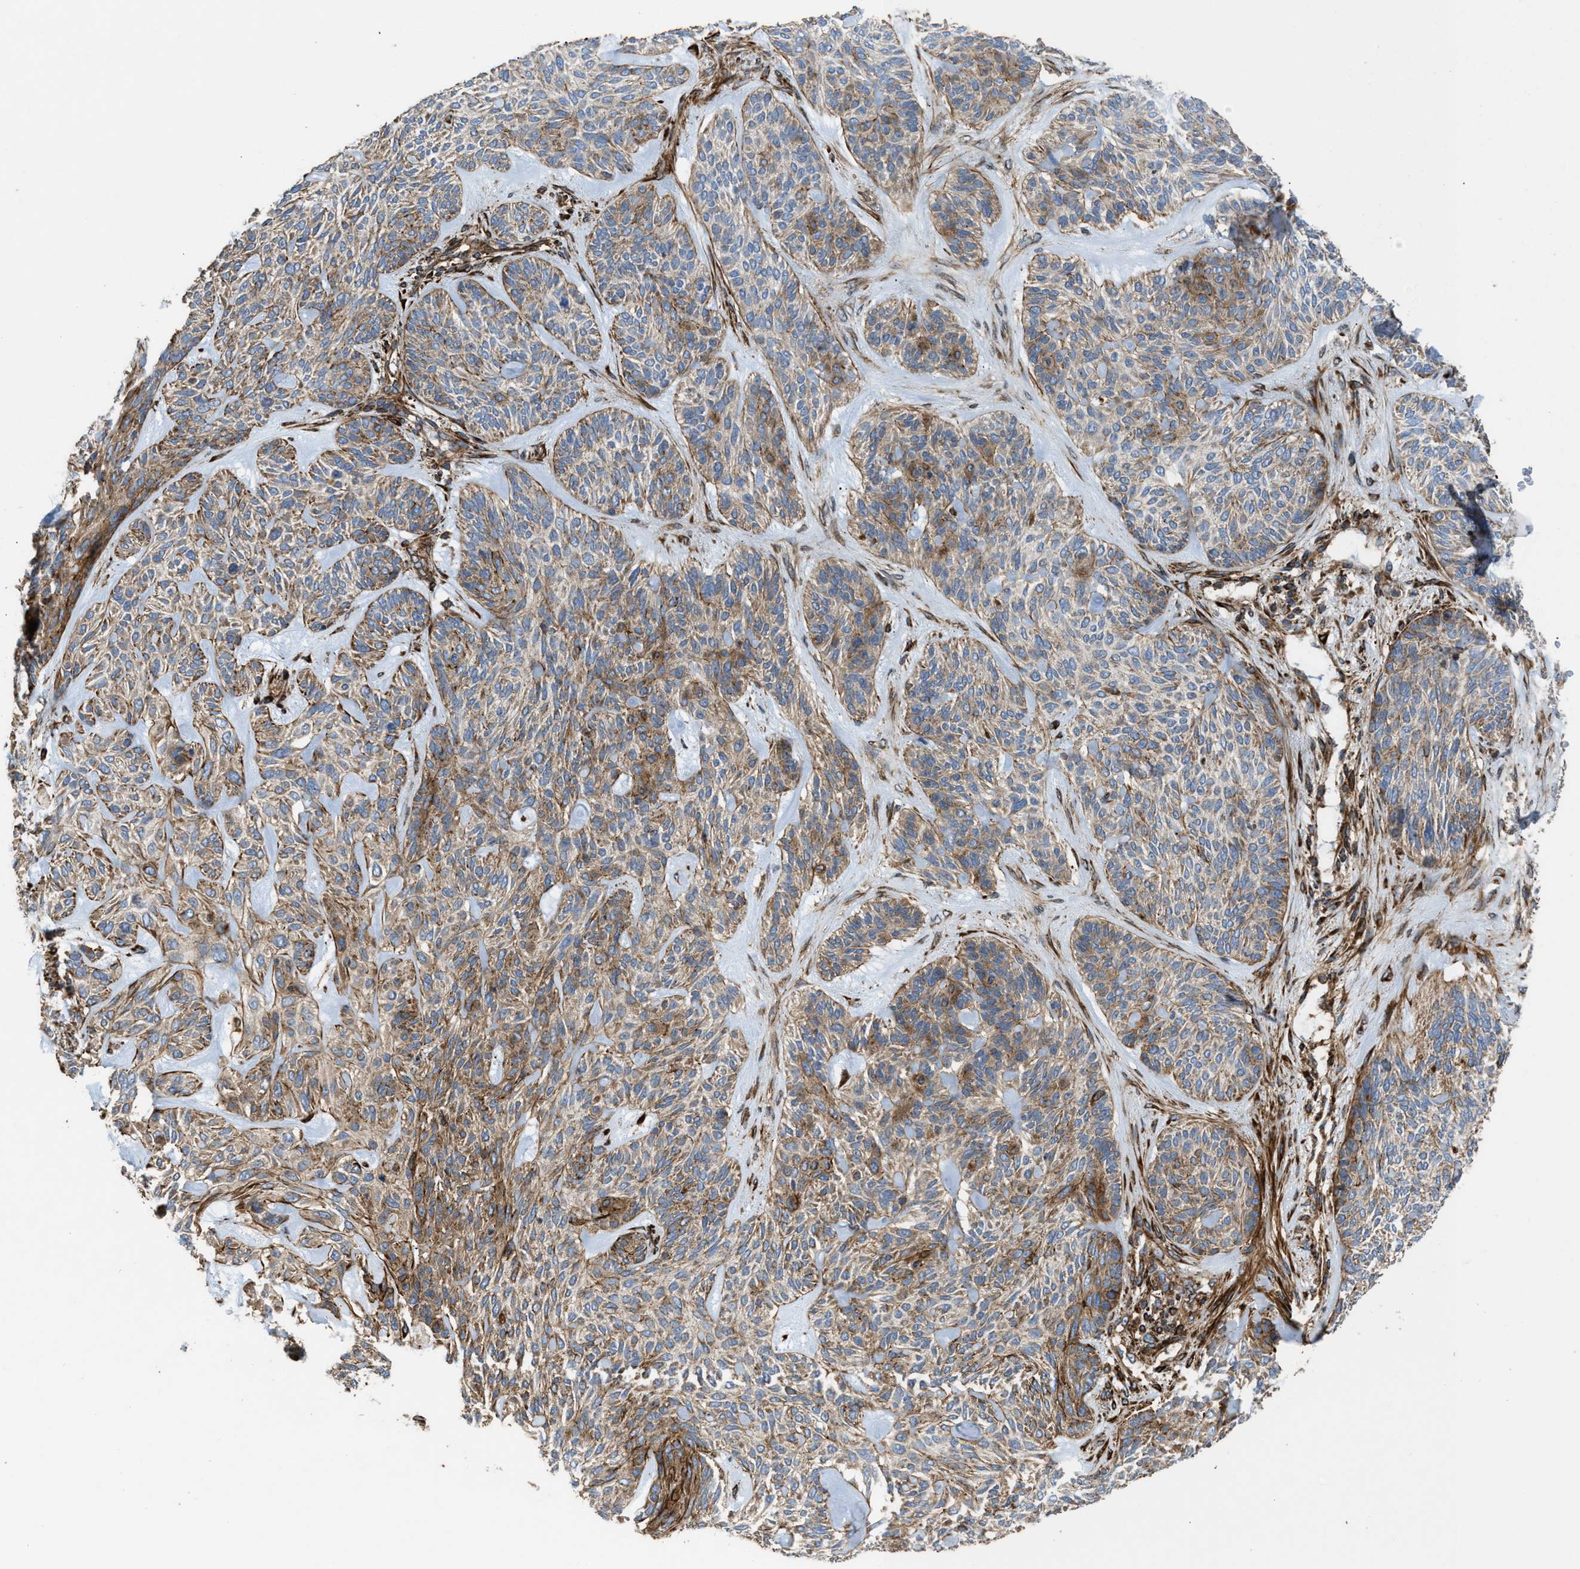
{"staining": {"intensity": "moderate", "quantity": ">75%", "location": "cytoplasmic/membranous"}, "tissue": "skin cancer", "cell_type": "Tumor cells", "image_type": "cancer", "snomed": [{"axis": "morphology", "description": "Basal cell carcinoma"}, {"axis": "topography", "description": "Skin"}], "caption": "Immunohistochemical staining of human basal cell carcinoma (skin) demonstrates medium levels of moderate cytoplasmic/membranous staining in approximately >75% of tumor cells. The staining is performed using DAB (3,3'-diaminobenzidine) brown chromogen to label protein expression. The nuclei are counter-stained blue using hematoxylin.", "gene": "EGLN1", "patient": {"sex": "male", "age": 55}}